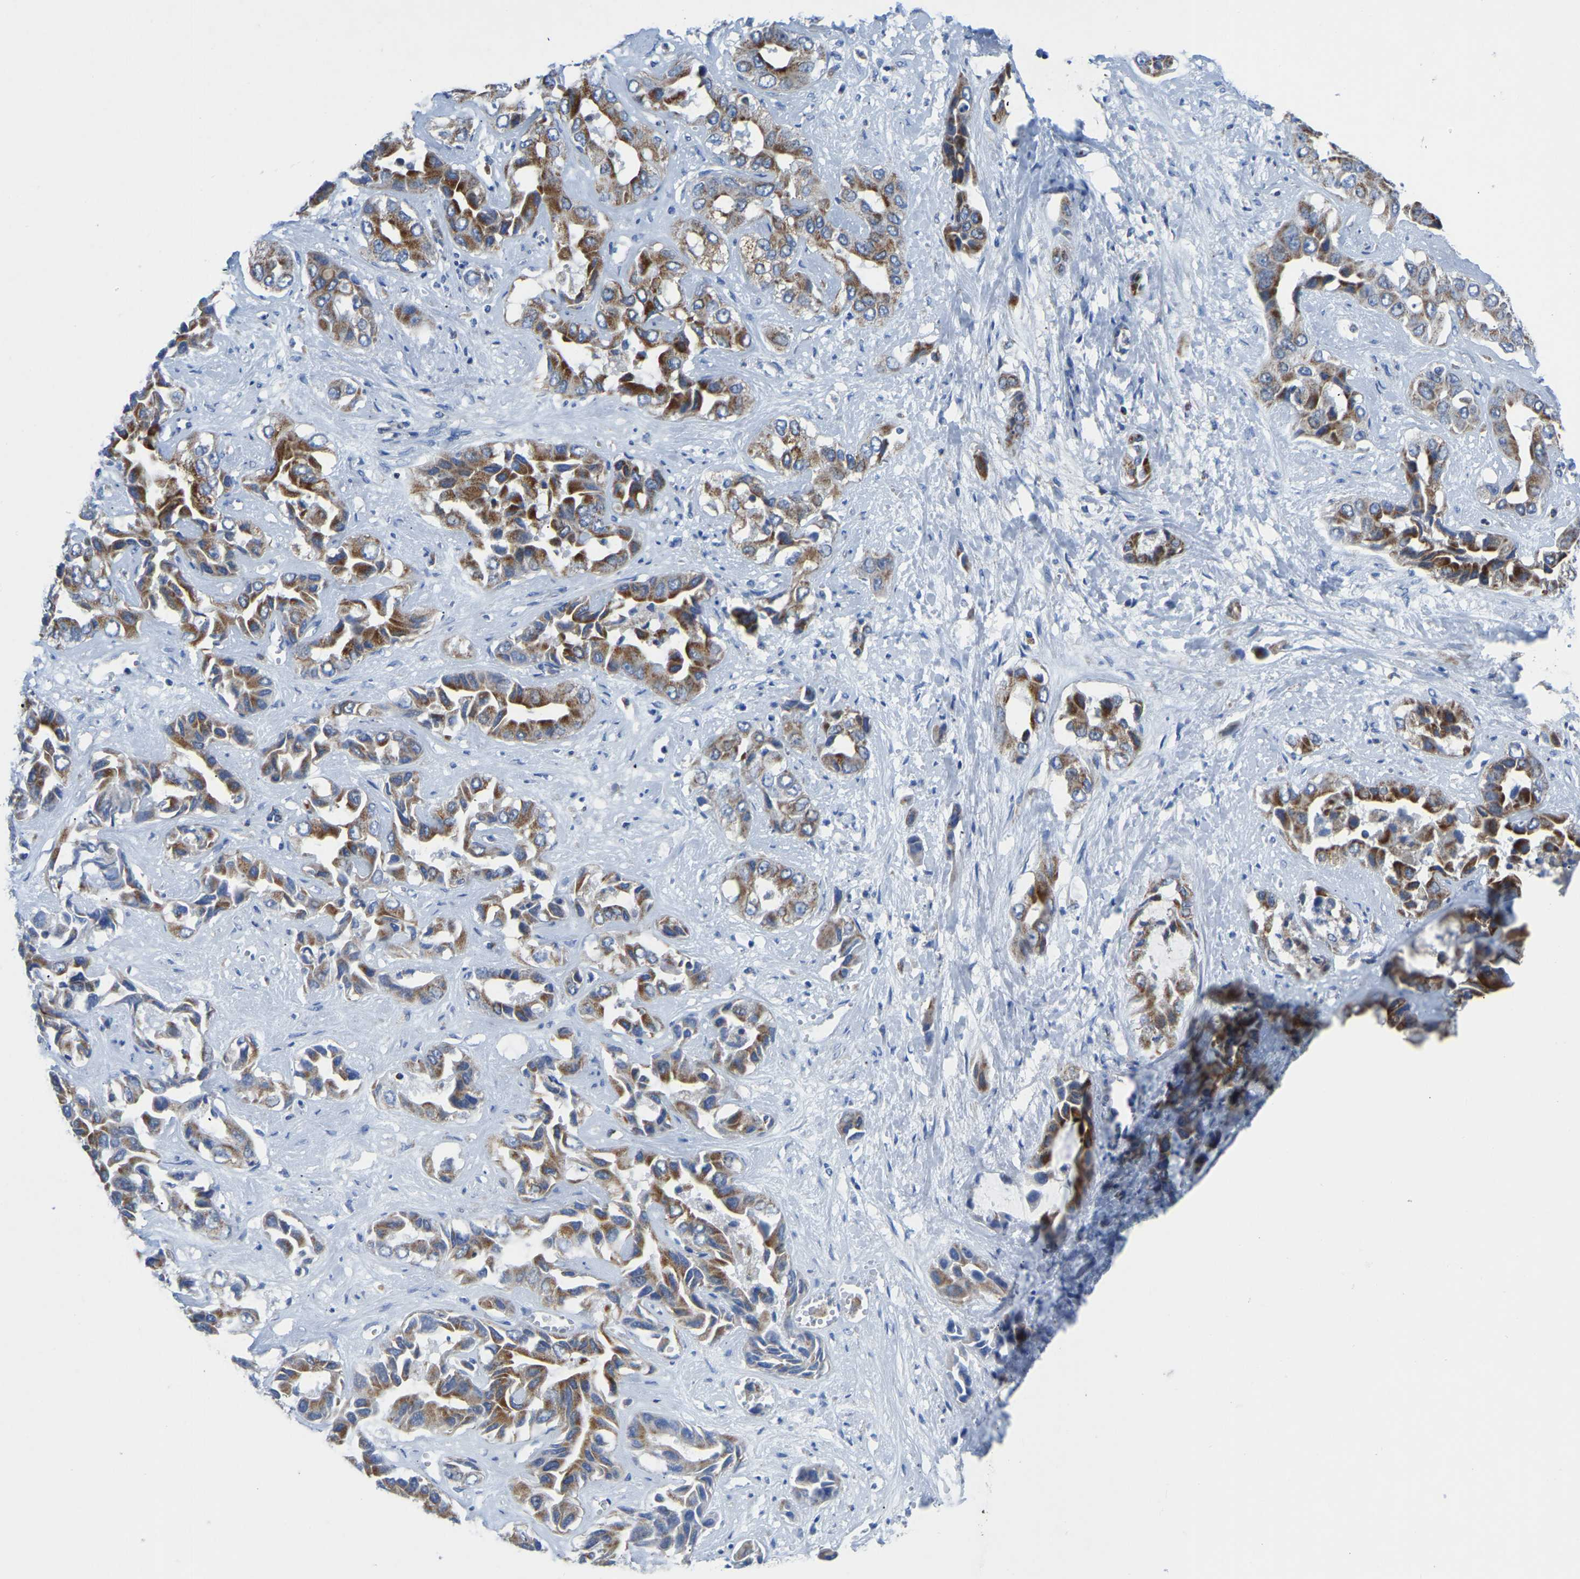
{"staining": {"intensity": "moderate", "quantity": "25%-75%", "location": "cytoplasmic/membranous"}, "tissue": "liver cancer", "cell_type": "Tumor cells", "image_type": "cancer", "snomed": [{"axis": "morphology", "description": "Cholangiocarcinoma"}, {"axis": "topography", "description": "Liver"}], "caption": "IHC photomicrograph of neoplastic tissue: human liver cancer (cholangiocarcinoma) stained using immunohistochemistry reveals medium levels of moderate protein expression localized specifically in the cytoplasmic/membranous of tumor cells, appearing as a cytoplasmic/membranous brown color.", "gene": "ETFA", "patient": {"sex": "female", "age": 52}}